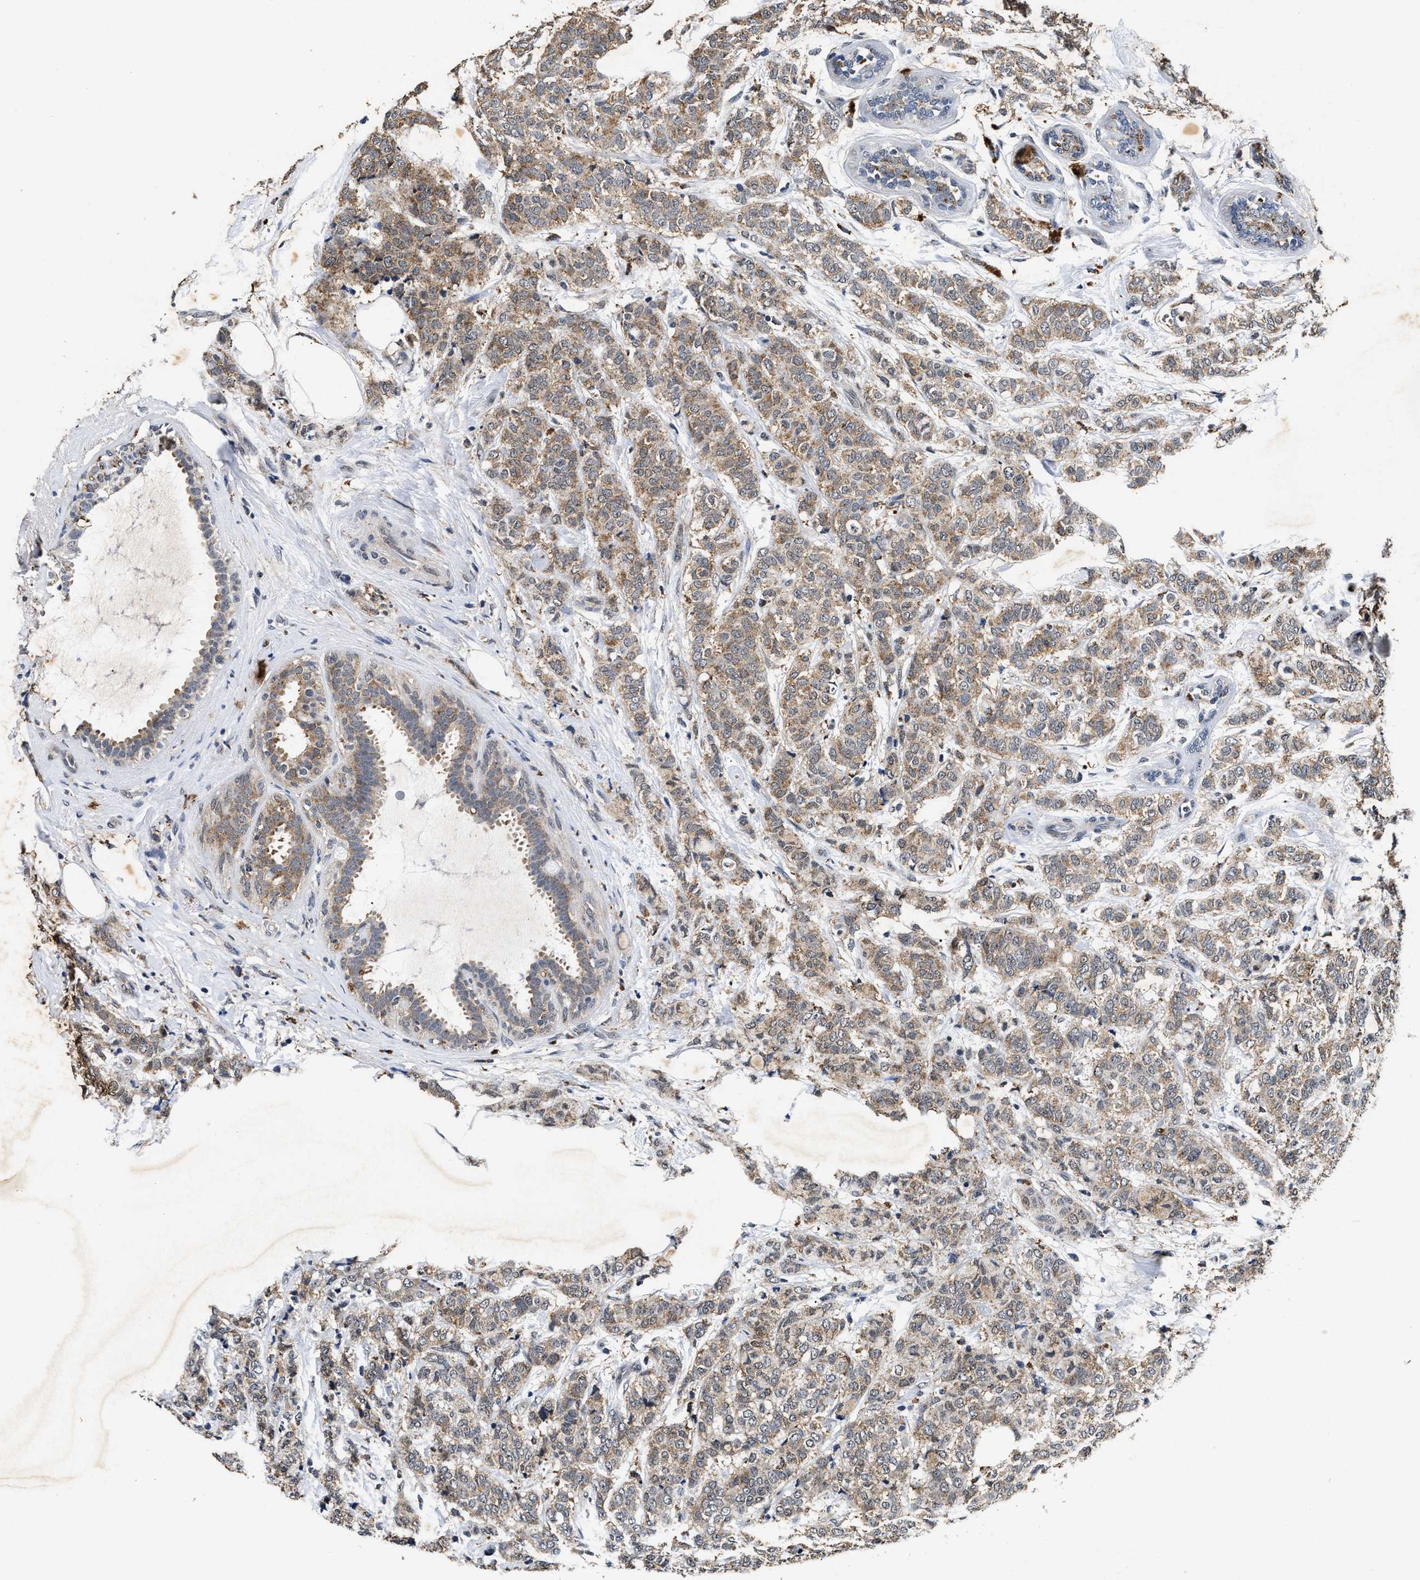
{"staining": {"intensity": "moderate", "quantity": ">75%", "location": "cytoplasmic/membranous"}, "tissue": "breast cancer", "cell_type": "Tumor cells", "image_type": "cancer", "snomed": [{"axis": "morphology", "description": "Lobular carcinoma"}, {"axis": "topography", "description": "Breast"}], "caption": "Protein positivity by IHC shows moderate cytoplasmic/membranous staining in approximately >75% of tumor cells in breast lobular carcinoma. The staining is performed using DAB (3,3'-diaminobenzidine) brown chromogen to label protein expression. The nuclei are counter-stained blue using hematoxylin.", "gene": "ACOX1", "patient": {"sex": "female", "age": 60}}